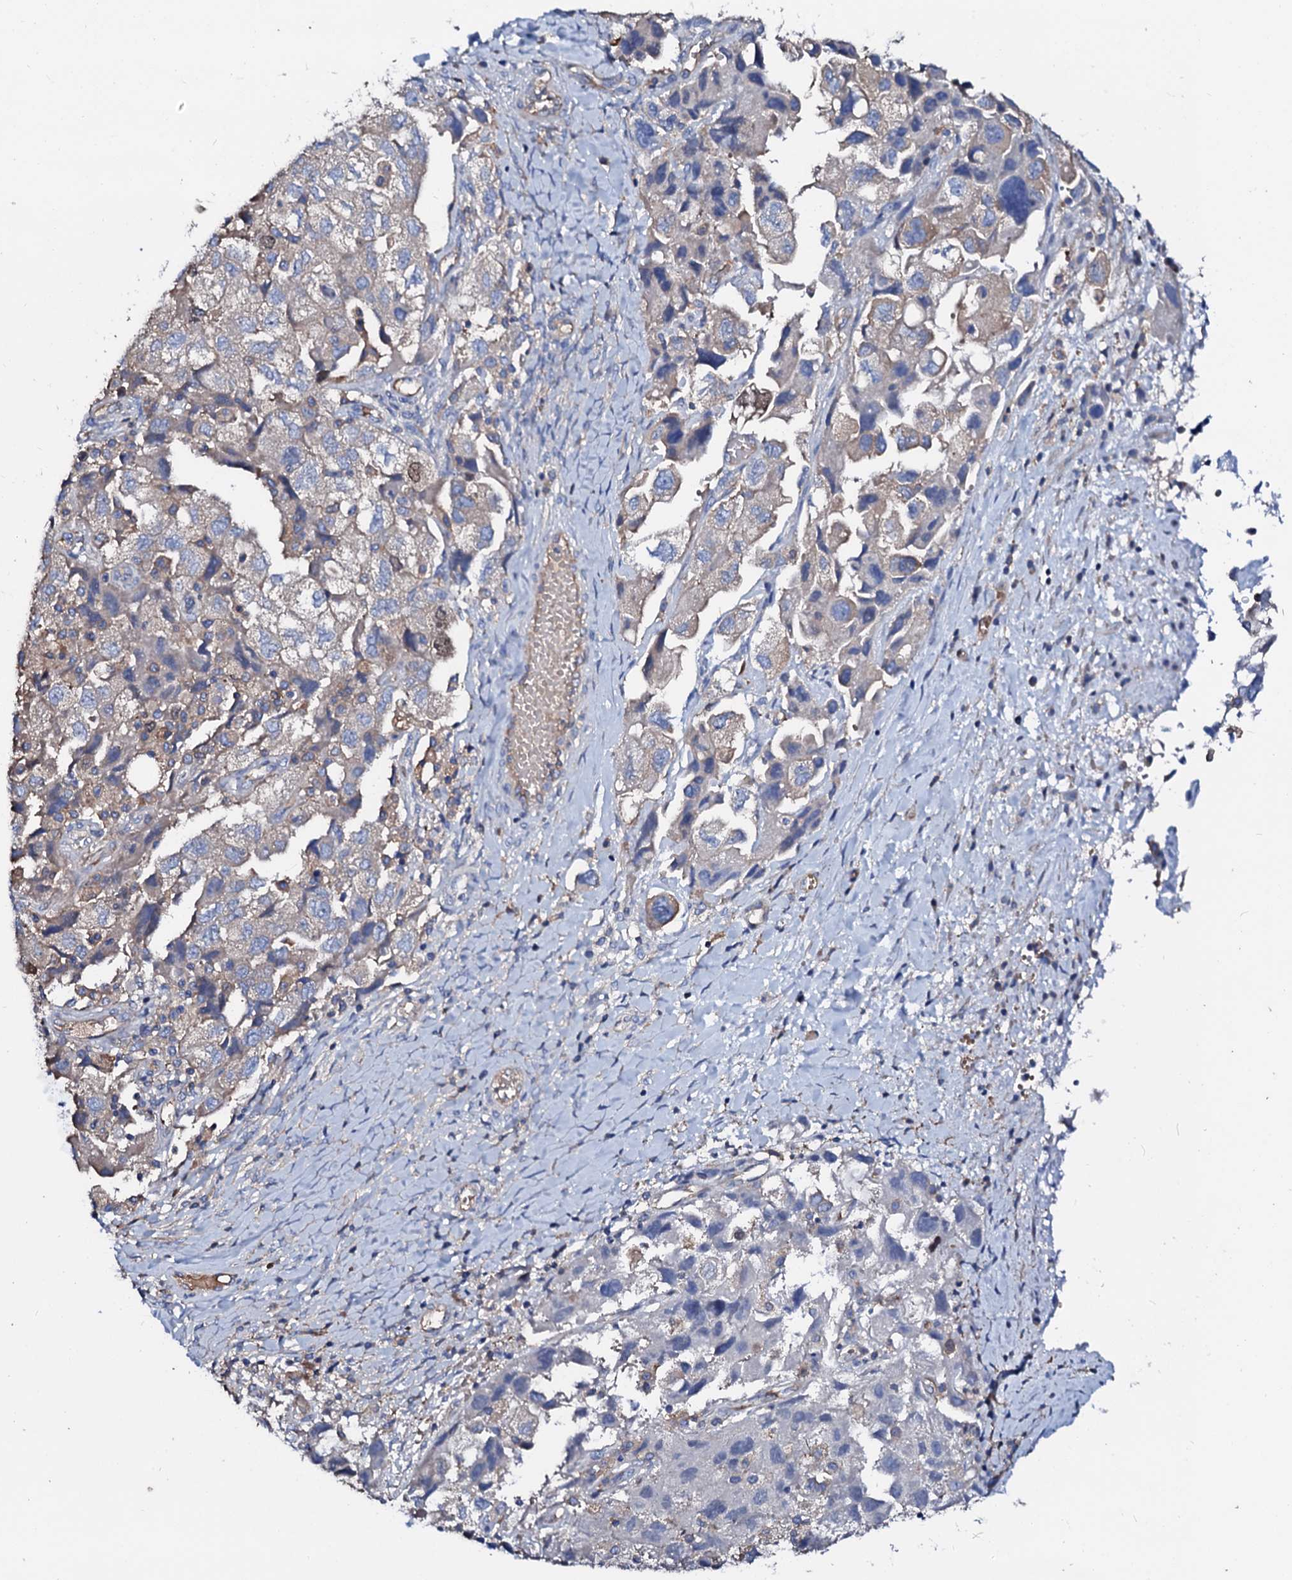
{"staining": {"intensity": "negative", "quantity": "none", "location": "none"}, "tissue": "ovarian cancer", "cell_type": "Tumor cells", "image_type": "cancer", "snomed": [{"axis": "morphology", "description": "Carcinoma, NOS"}, {"axis": "morphology", "description": "Cystadenocarcinoma, serous, NOS"}, {"axis": "topography", "description": "Ovary"}], "caption": "This is a photomicrograph of immunohistochemistry staining of ovarian cancer (serous cystadenocarcinoma), which shows no expression in tumor cells.", "gene": "CSKMT", "patient": {"sex": "female", "age": 69}}